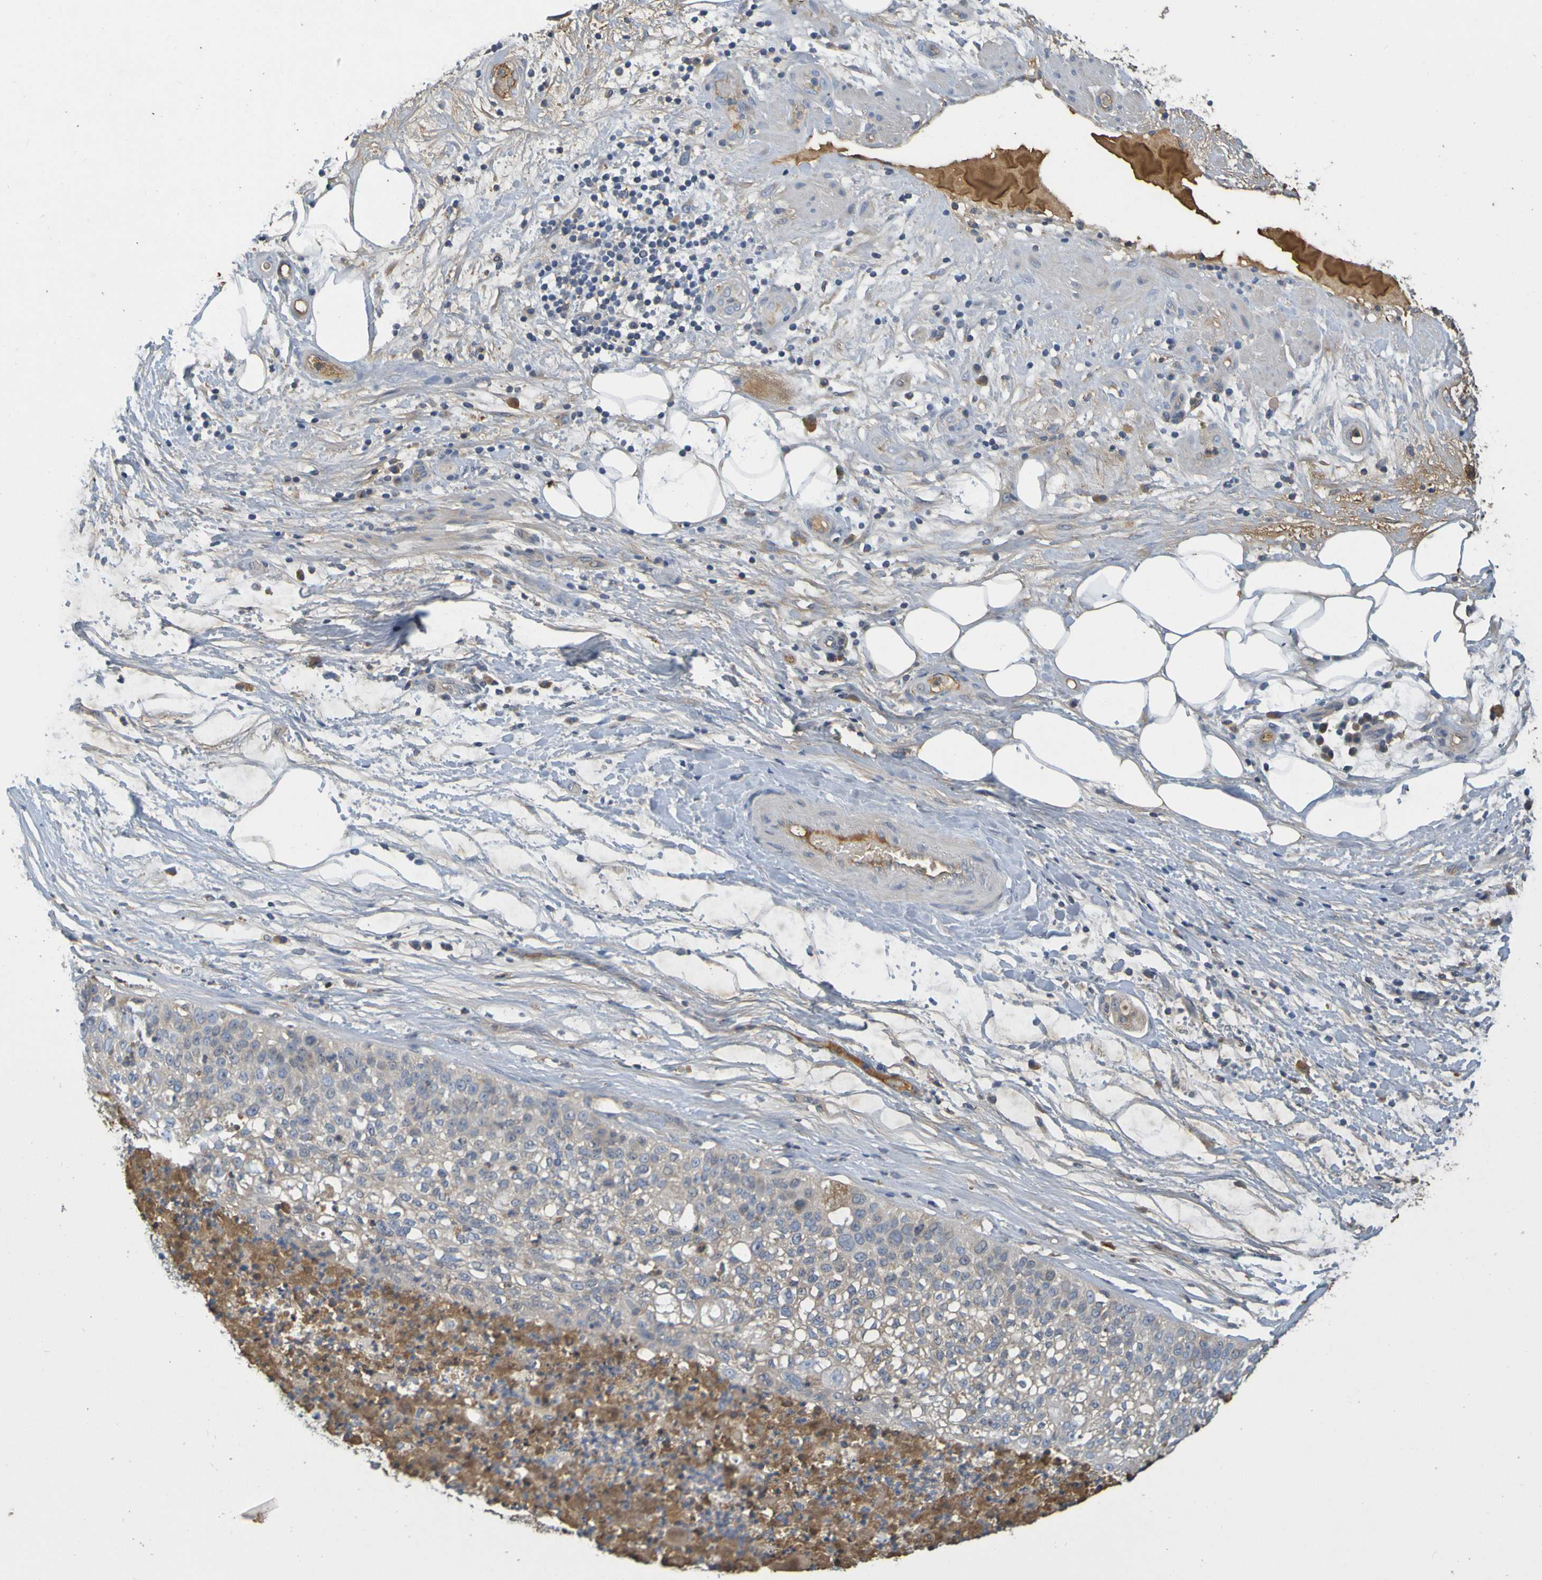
{"staining": {"intensity": "weak", "quantity": ">75%", "location": "cytoplasmic/membranous"}, "tissue": "lung cancer", "cell_type": "Tumor cells", "image_type": "cancer", "snomed": [{"axis": "morphology", "description": "Inflammation, NOS"}, {"axis": "morphology", "description": "Squamous cell carcinoma, NOS"}, {"axis": "topography", "description": "Lymph node"}, {"axis": "topography", "description": "Soft tissue"}, {"axis": "topography", "description": "Lung"}], "caption": "Immunohistochemistry (DAB) staining of lung squamous cell carcinoma reveals weak cytoplasmic/membranous protein expression in approximately >75% of tumor cells.", "gene": "C1QA", "patient": {"sex": "male", "age": 66}}